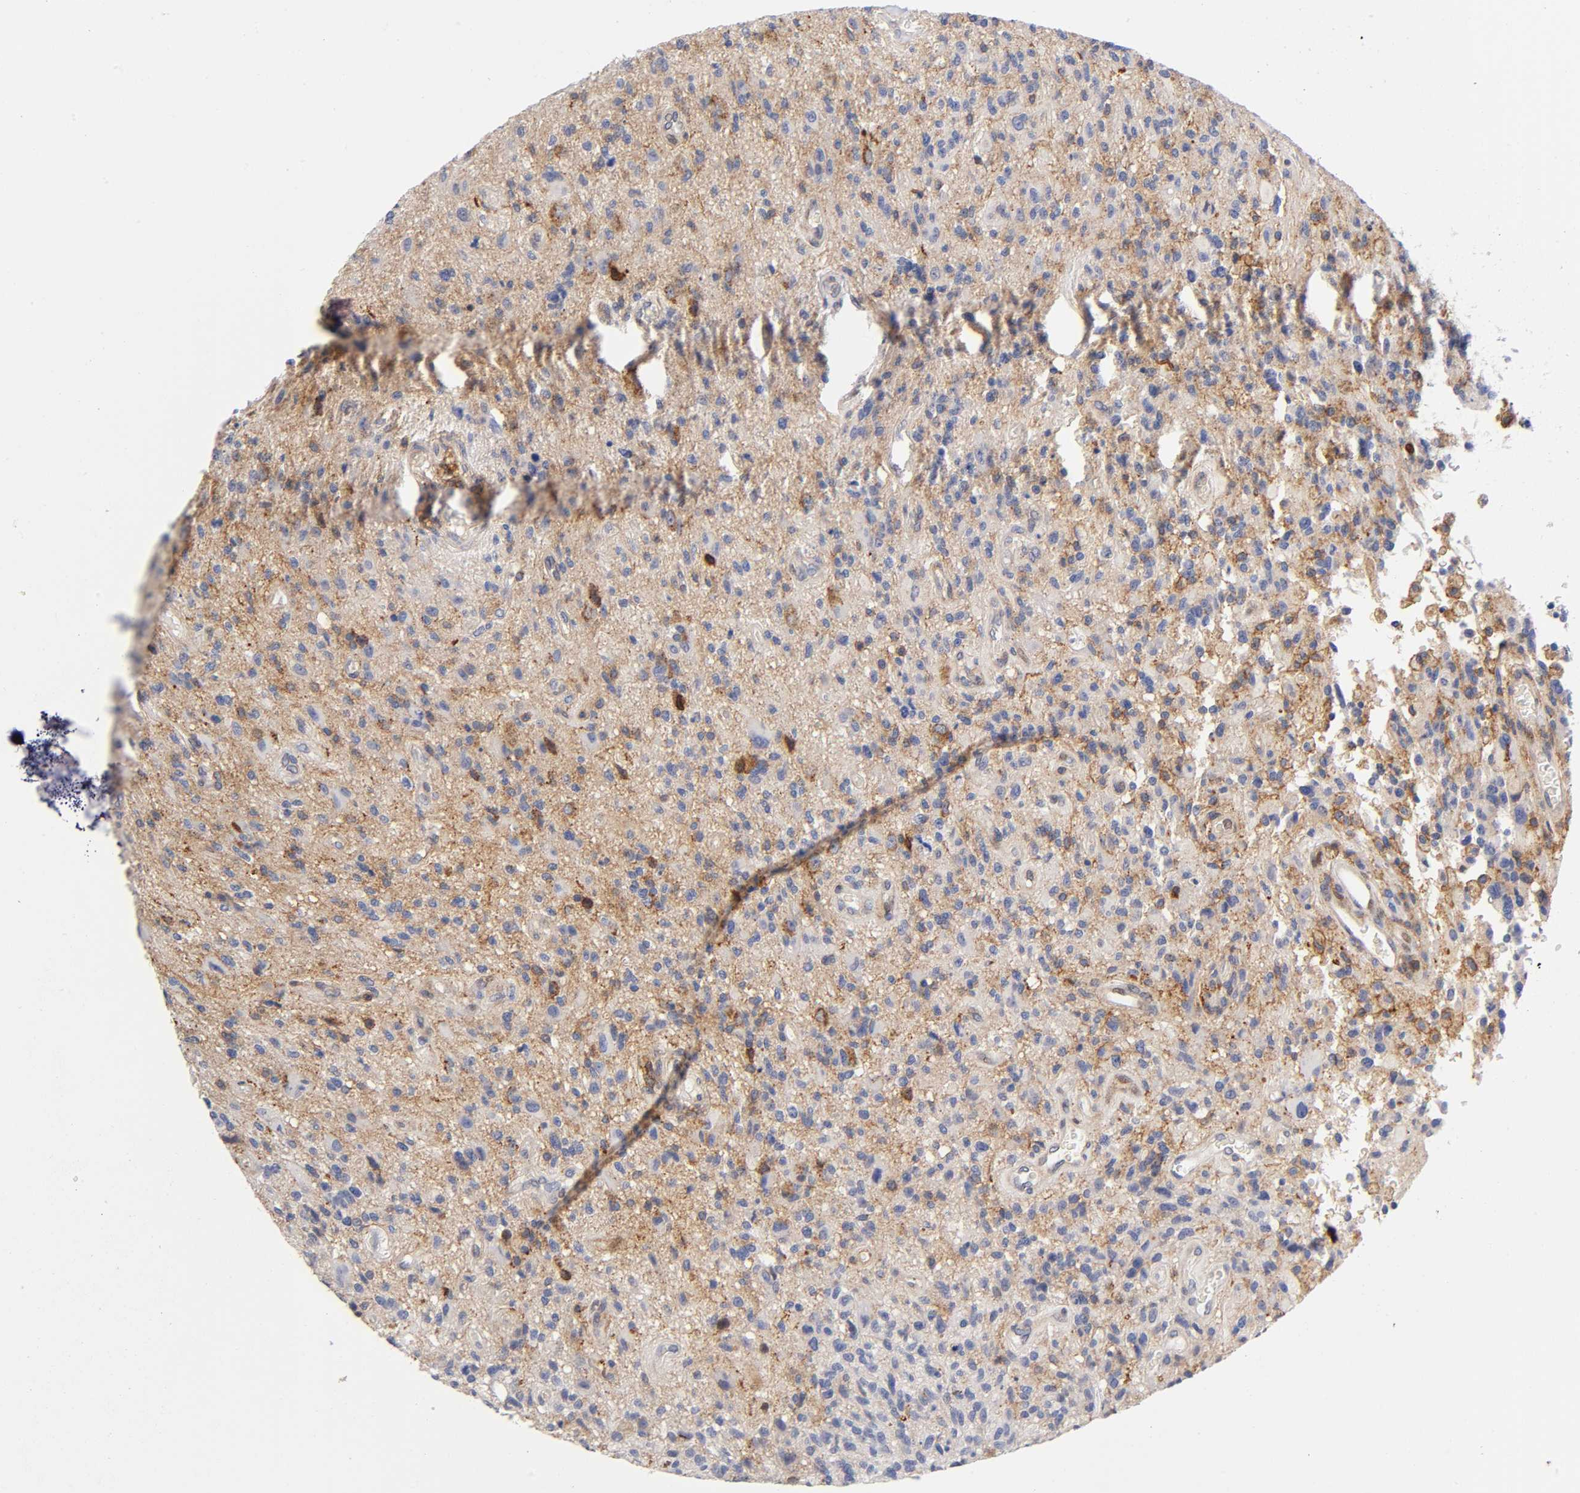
{"staining": {"intensity": "moderate", "quantity": "<25%", "location": "cytoplasmic/membranous"}, "tissue": "glioma", "cell_type": "Tumor cells", "image_type": "cancer", "snomed": [{"axis": "morphology", "description": "Normal tissue, NOS"}, {"axis": "morphology", "description": "Glioma, malignant, High grade"}, {"axis": "topography", "description": "Cerebral cortex"}], "caption": "Immunohistochemical staining of malignant glioma (high-grade) reveals moderate cytoplasmic/membranous protein expression in about <25% of tumor cells. (DAB (3,3'-diaminobenzidine) IHC, brown staining for protein, blue staining for nuclei).", "gene": "ANXA7", "patient": {"sex": "male", "age": 75}}